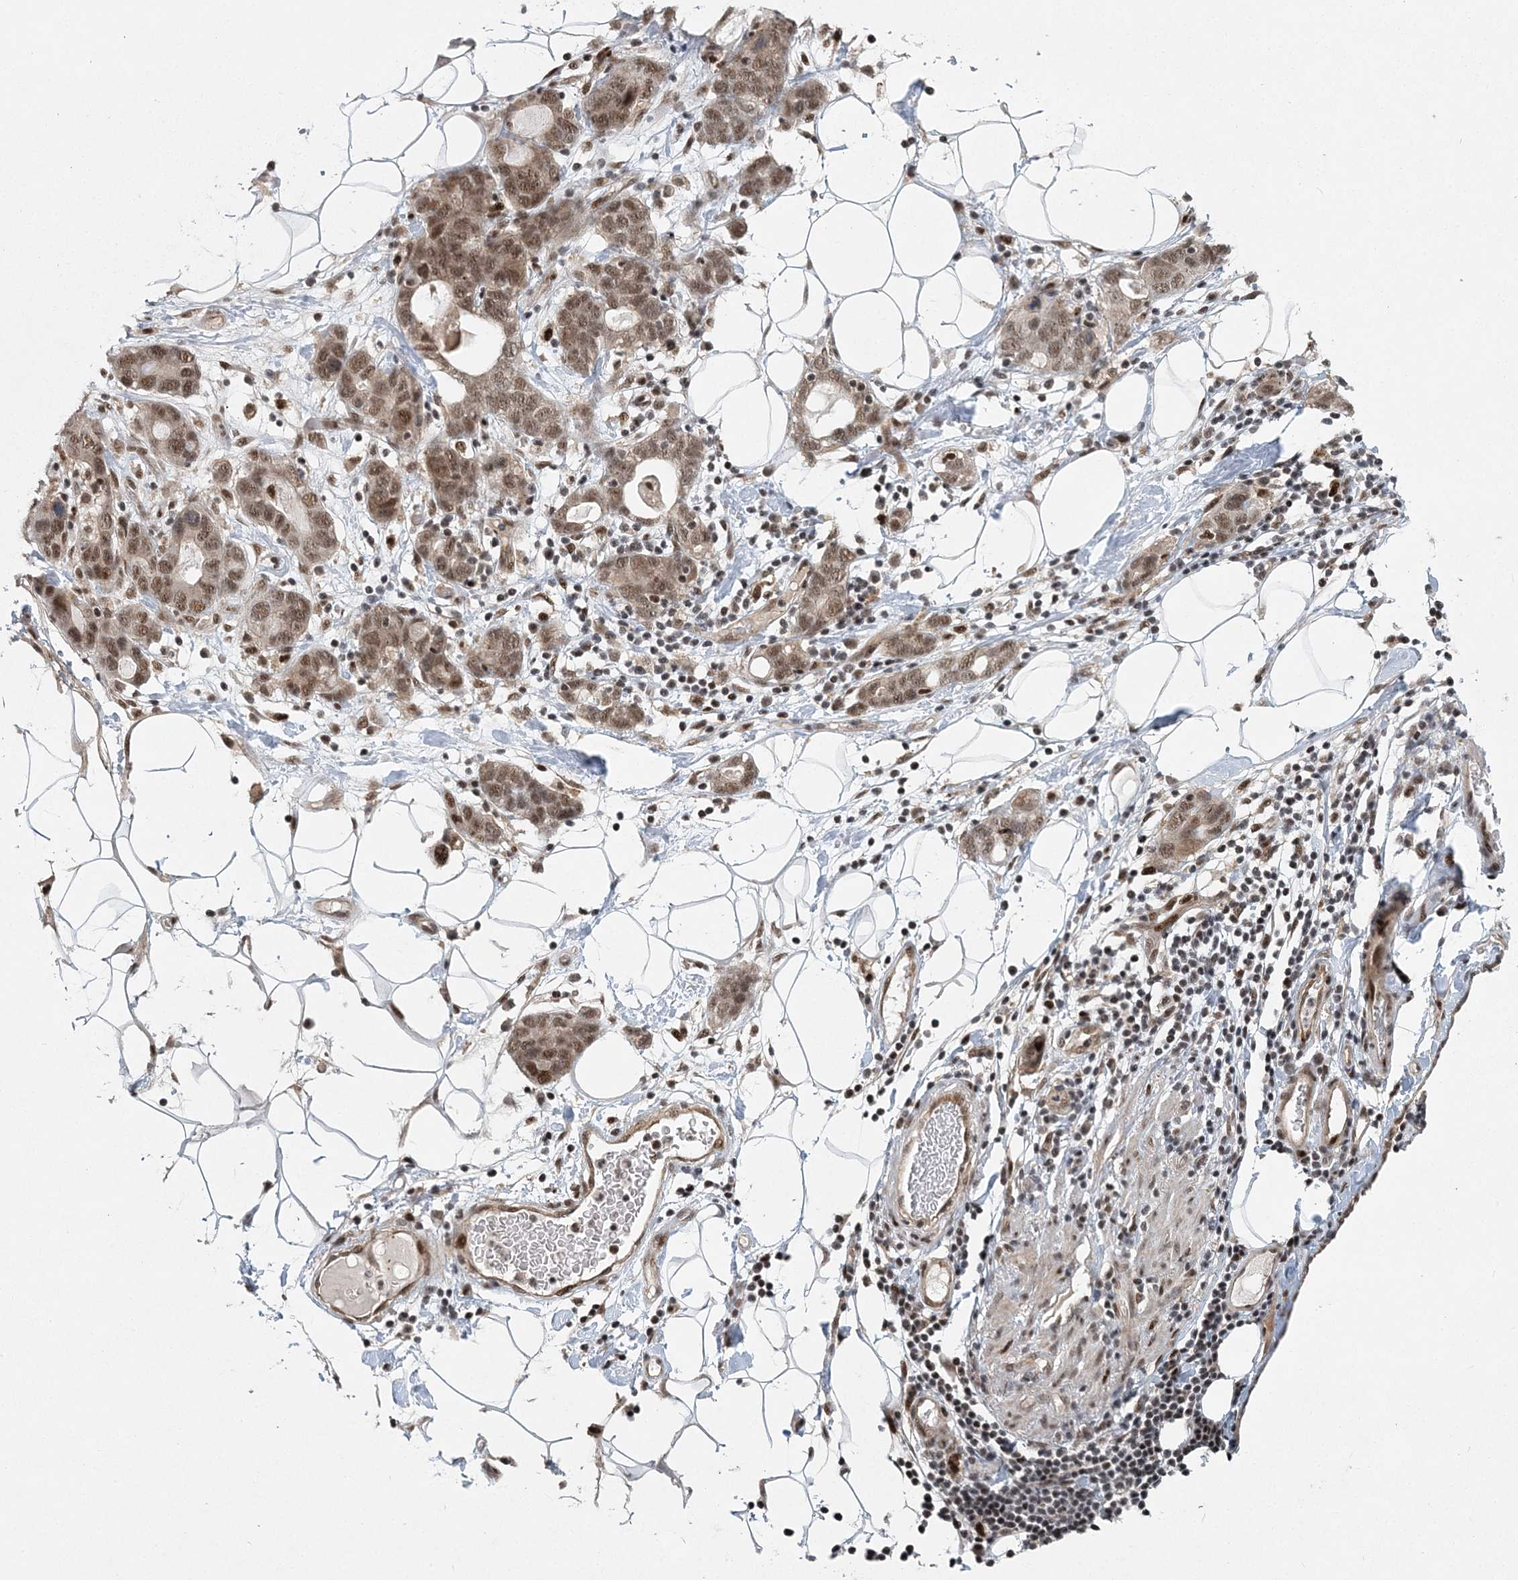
{"staining": {"intensity": "moderate", "quantity": ">75%", "location": "nuclear"}, "tissue": "stomach cancer", "cell_type": "Tumor cells", "image_type": "cancer", "snomed": [{"axis": "morphology", "description": "Adenocarcinoma, NOS"}, {"axis": "topography", "description": "Stomach, lower"}], "caption": "Brown immunohistochemical staining in human adenocarcinoma (stomach) demonstrates moderate nuclear expression in approximately >75% of tumor cells. Using DAB (3,3'-diaminobenzidine) (brown) and hematoxylin (blue) stains, captured at high magnification using brightfield microscopy.", "gene": "CWC22", "patient": {"sex": "female", "age": 93}}